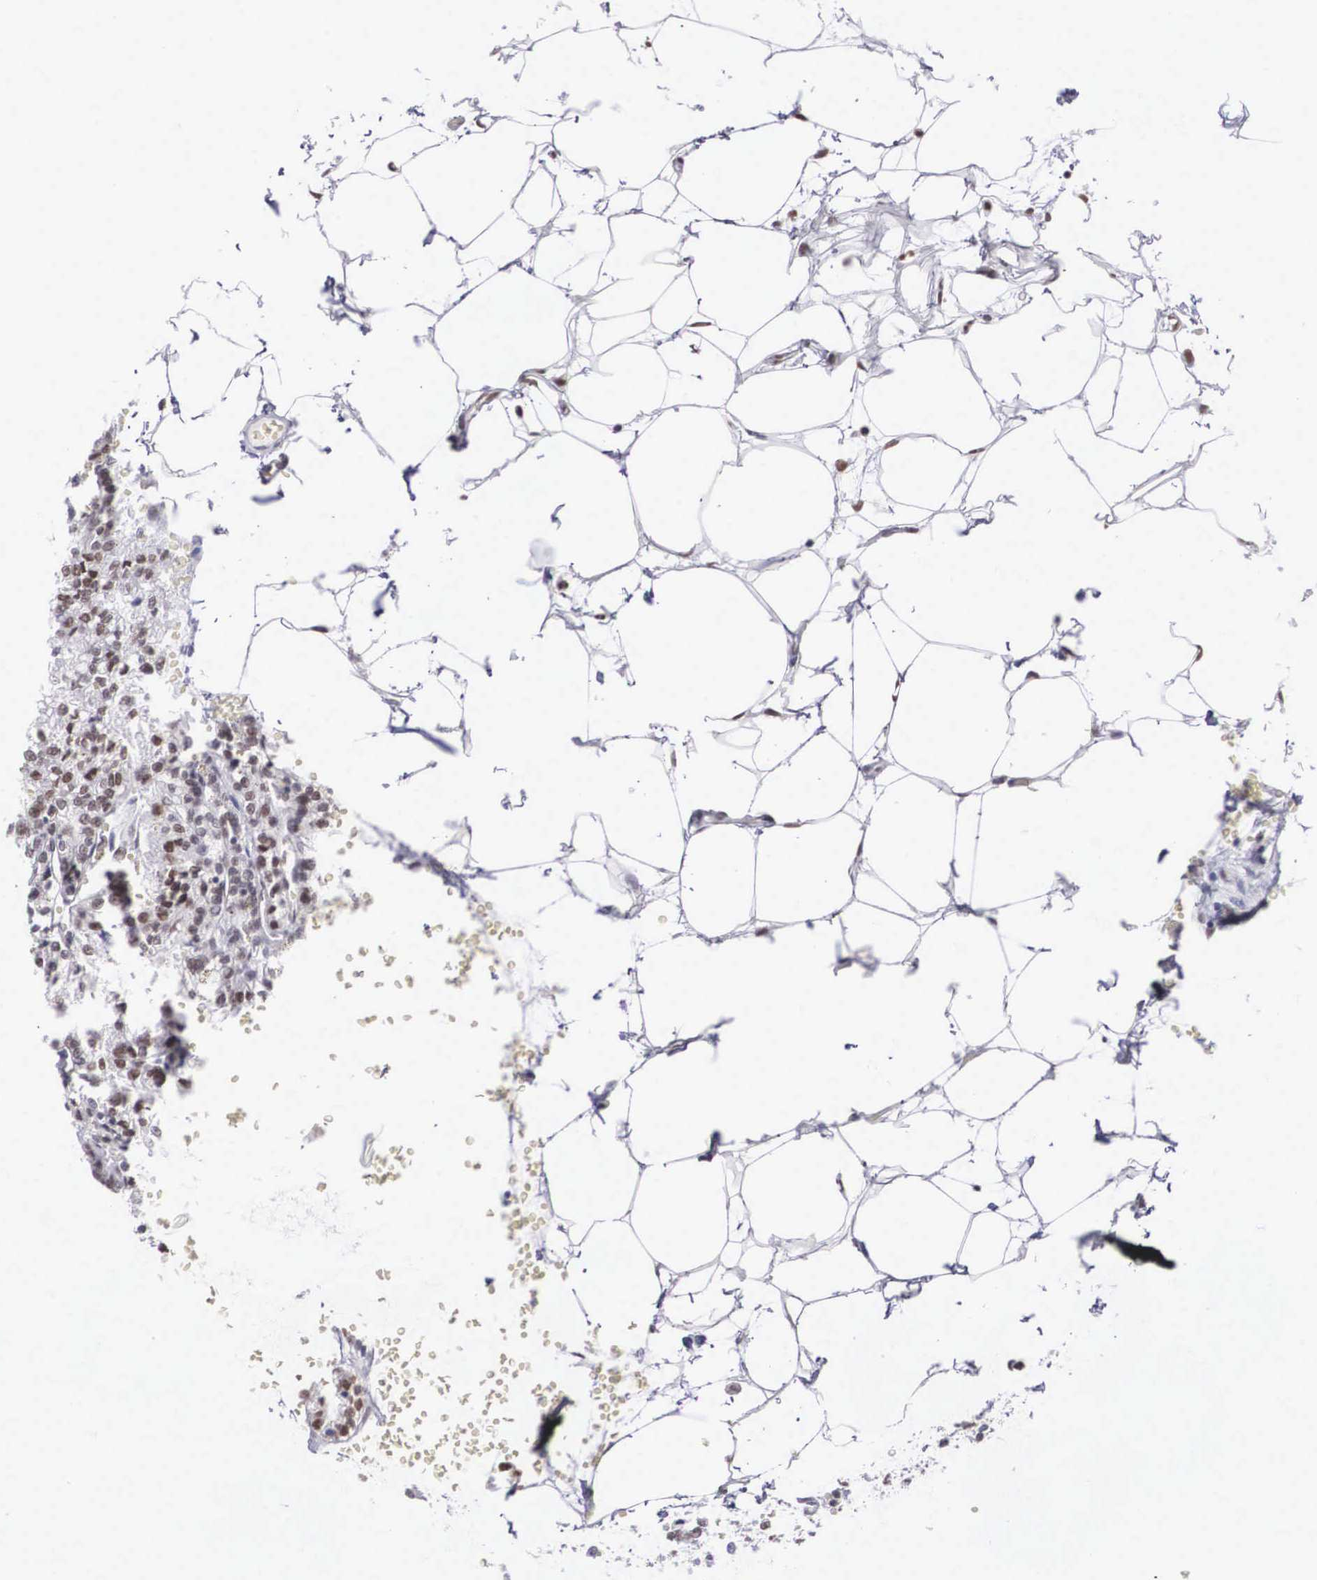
{"staining": {"intensity": "moderate", "quantity": ">75%", "location": "nuclear"}, "tissue": "renal cancer", "cell_type": "Tumor cells", "image_type": "cancer", "snomed": [{"axis": "morphology", "description": "Adenocarcinoma, NOS"}, {"axis": "topography", "description": "Kidney"}], "caption": "Adenocarcinoma (renal) stained with immunohistochemistry exhibits moderate nuclear staining in about >75% of tumor cells.", "gene": "CSTF2", "patient": {"sex": "female", "age": 56}}